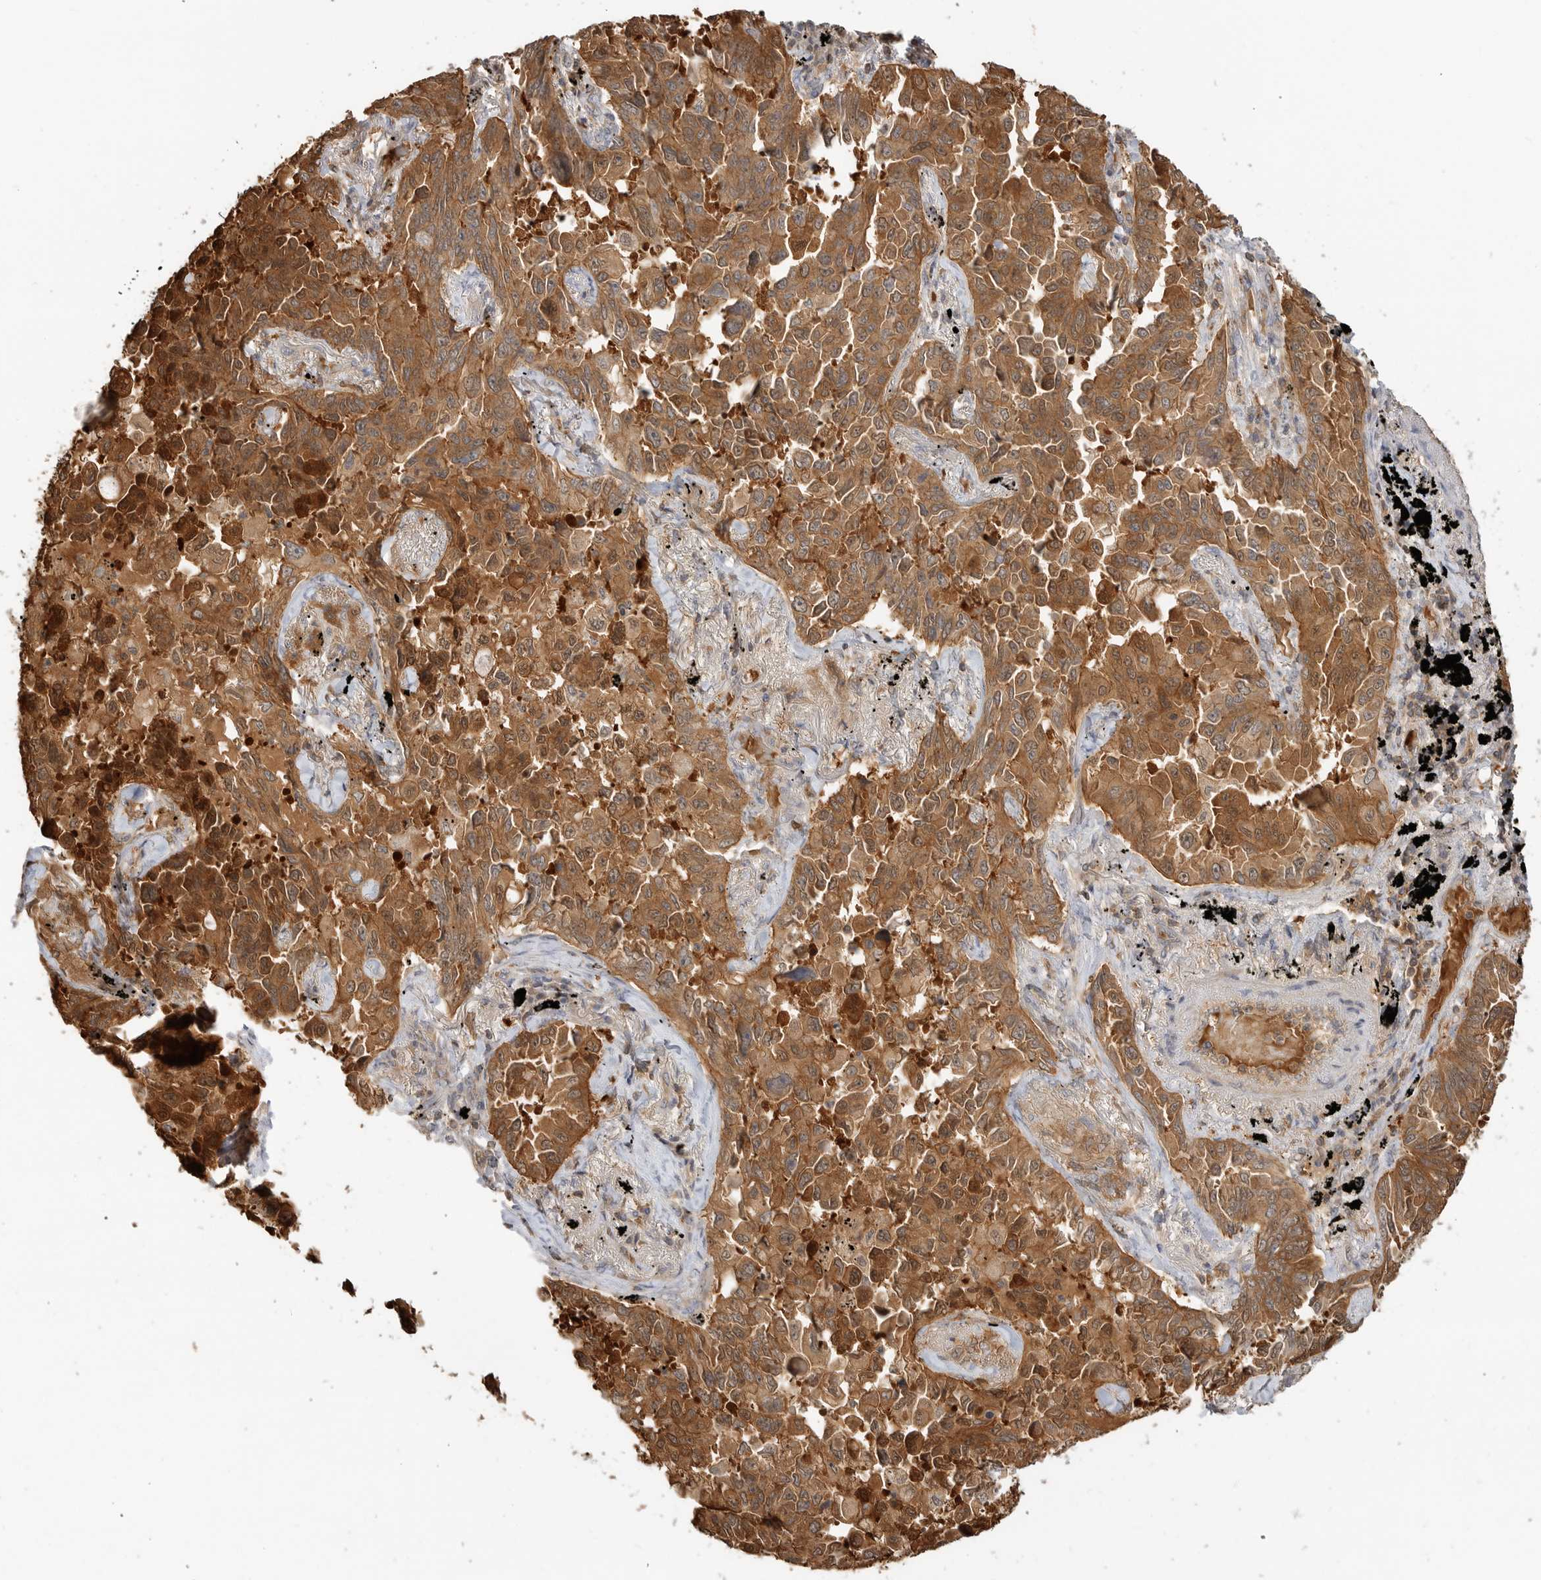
{"staining": {"intensity": "strong", "quantity": ">75%", "location": "cytoplasmic/membranous"}, "tissue": "lung cancer", "cell_type": "Tumor cells", "image_type": "cancer", "snomed": [{"axis": "morphology", "description": "Adenocarcinoma, NOS"}, {"axis": "topography", "description": "Lung"}], "caption": "Immunohistochemistry (IHC) micrograph of neoplastic tissue: lung adenocarcinoma stained using immunohistochemistry demonstrates high levels of strong protein expression localized specifically in the cytoplasmic/membranous of tumor cells, appearing as a cytoplasmic/membranous brown color.", "gene": "CLDN12", "patient": {"sex": "female", "age": 67}}